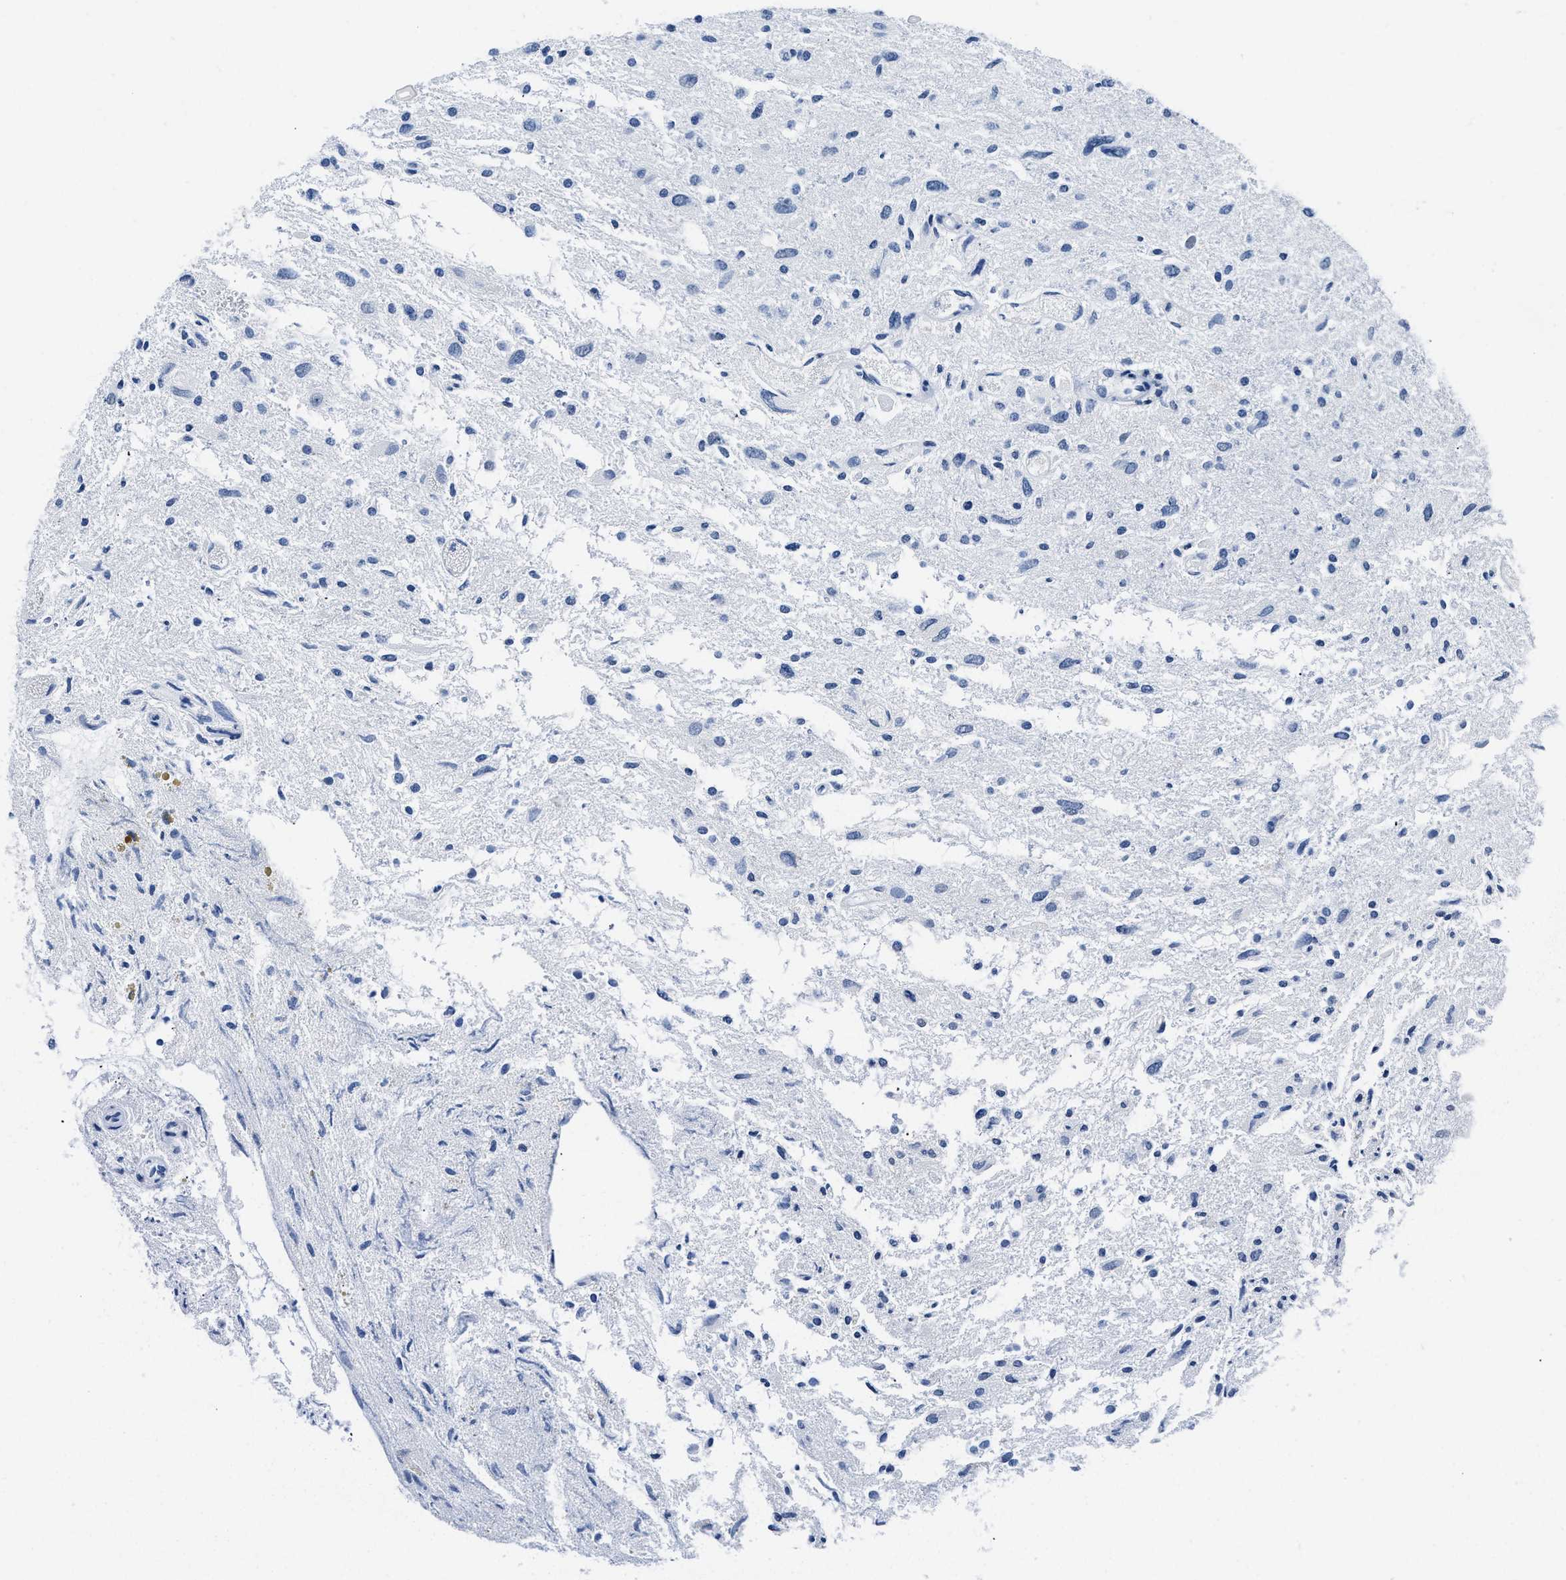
{"staining": {"intensity": "negative", "quantity": "none", "location": "none"}, "tissue": "glioma", "cell_type": "Tumor cells", "image_type": "cancer", "snomed": [{"axis": "morphology", "description": "Glioma, malignant, High grade"}, {"axis": "topography", "description": "Brain"}], "caption": "IHC histopathology image of human malignant glioma (high-grade) stained for a protein (brown), which demonstrates no positivity in tumor cells. The staining was performed using DAB to visualize the protein expression in brown, while the nuclei were stained in blue with hematoxylin (Magnification: 20x).", "gene": "CTBP1", "patient": {"sex": "female", "age": 59}}